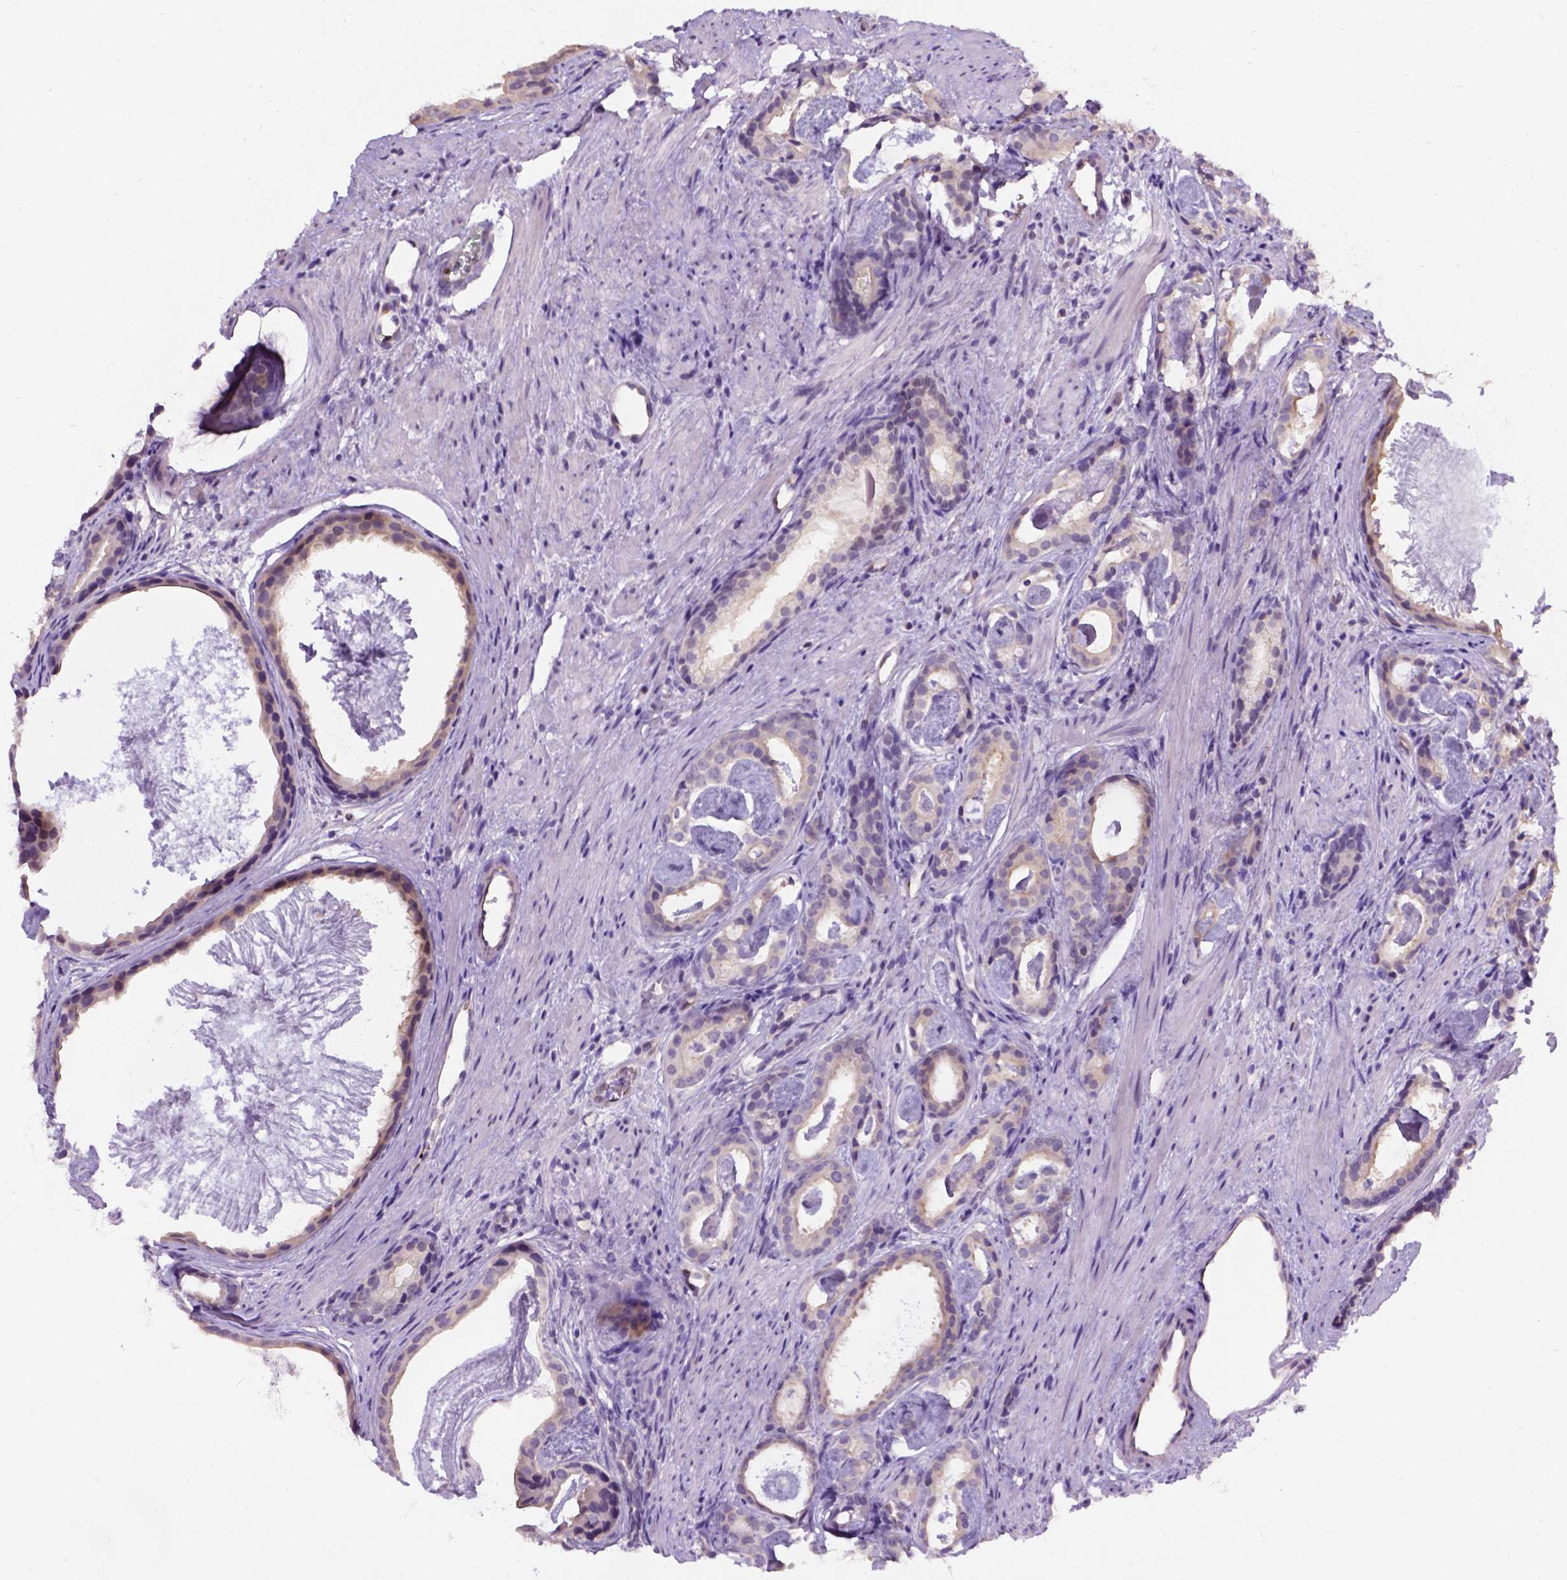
{"staining": {"intensity": "negative", "quantity": "none", "location": "none"}, "tissue": "prostate cancer", "cell_type": "Tumor cells", "image_type": "cancer", "snomed": [{"axis": "morphology", "description": "Adenocarcinoma, Low grade"}, {"axis": "topography", "description": "Prostate and seminal vesicle, NOS"}], "caption": "Prostate cancer was stained to show a protein in brown. There is no significant staining in tumor cells. (Stains: DAB IHC with hematoxylin counter stain, Microscopy: brightfield microscopy at high magnification).", "gene": "C20orf144", "patient": {"sex": "male", "age": 71}}